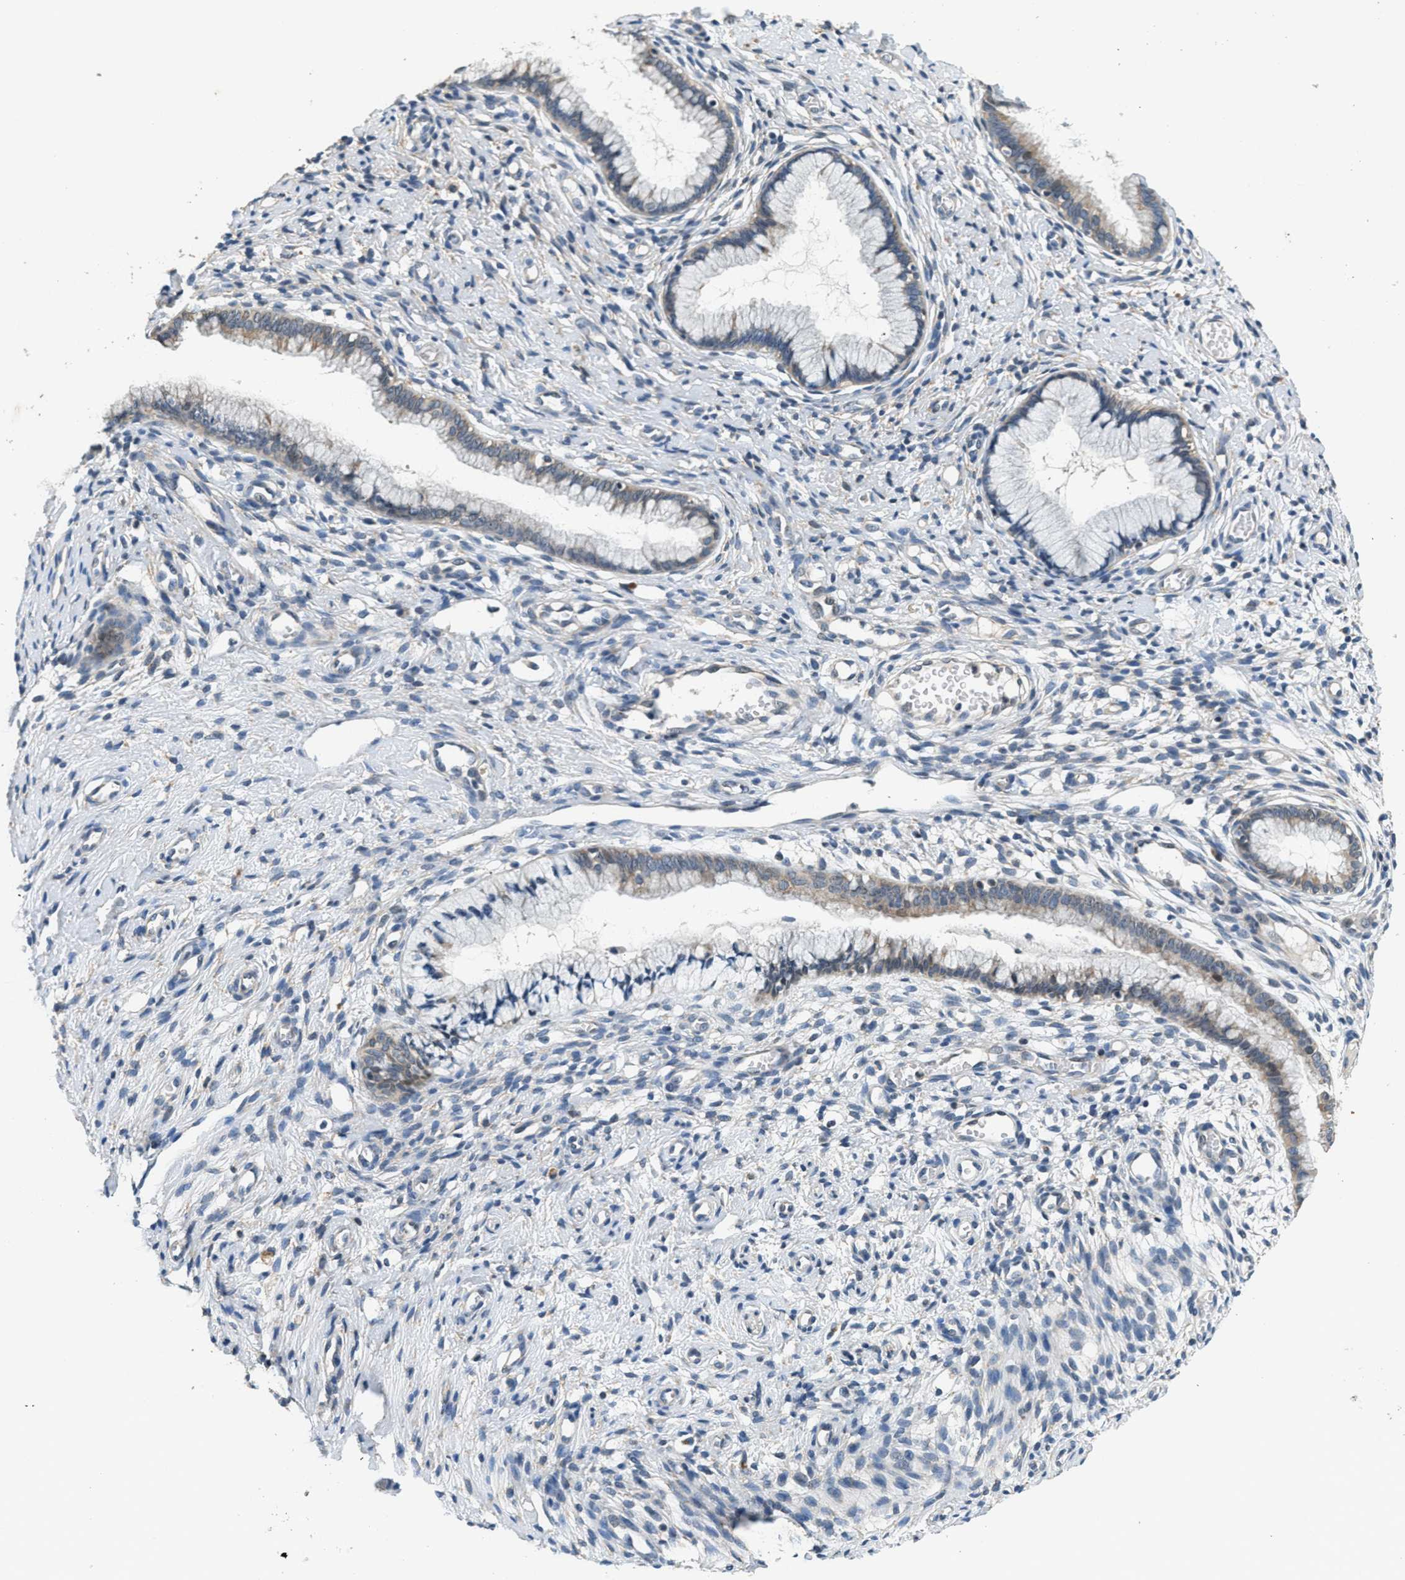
{"staining": {"intensity": "weak", "quantity": ">75%", "location": "cytoplasmic/membranous"}, "tissue": "cervix", "cell_type": "Glandular cells", "image_type": "normal", "snomed": [{"axis": "morphology", "description": "Normal tissue, NOS"}, {"axis": "topography", "description": "Cervix"}], "caption": "Protein analysis of benign cervix demonstrates weak cytoplasmic/membranous expression in about >75% of glandular cells. Ihc stains the protein in brown and the nuclei are stained blue.", "gene": "SSH2", "patient": {"sex": "female", "age": 65}}